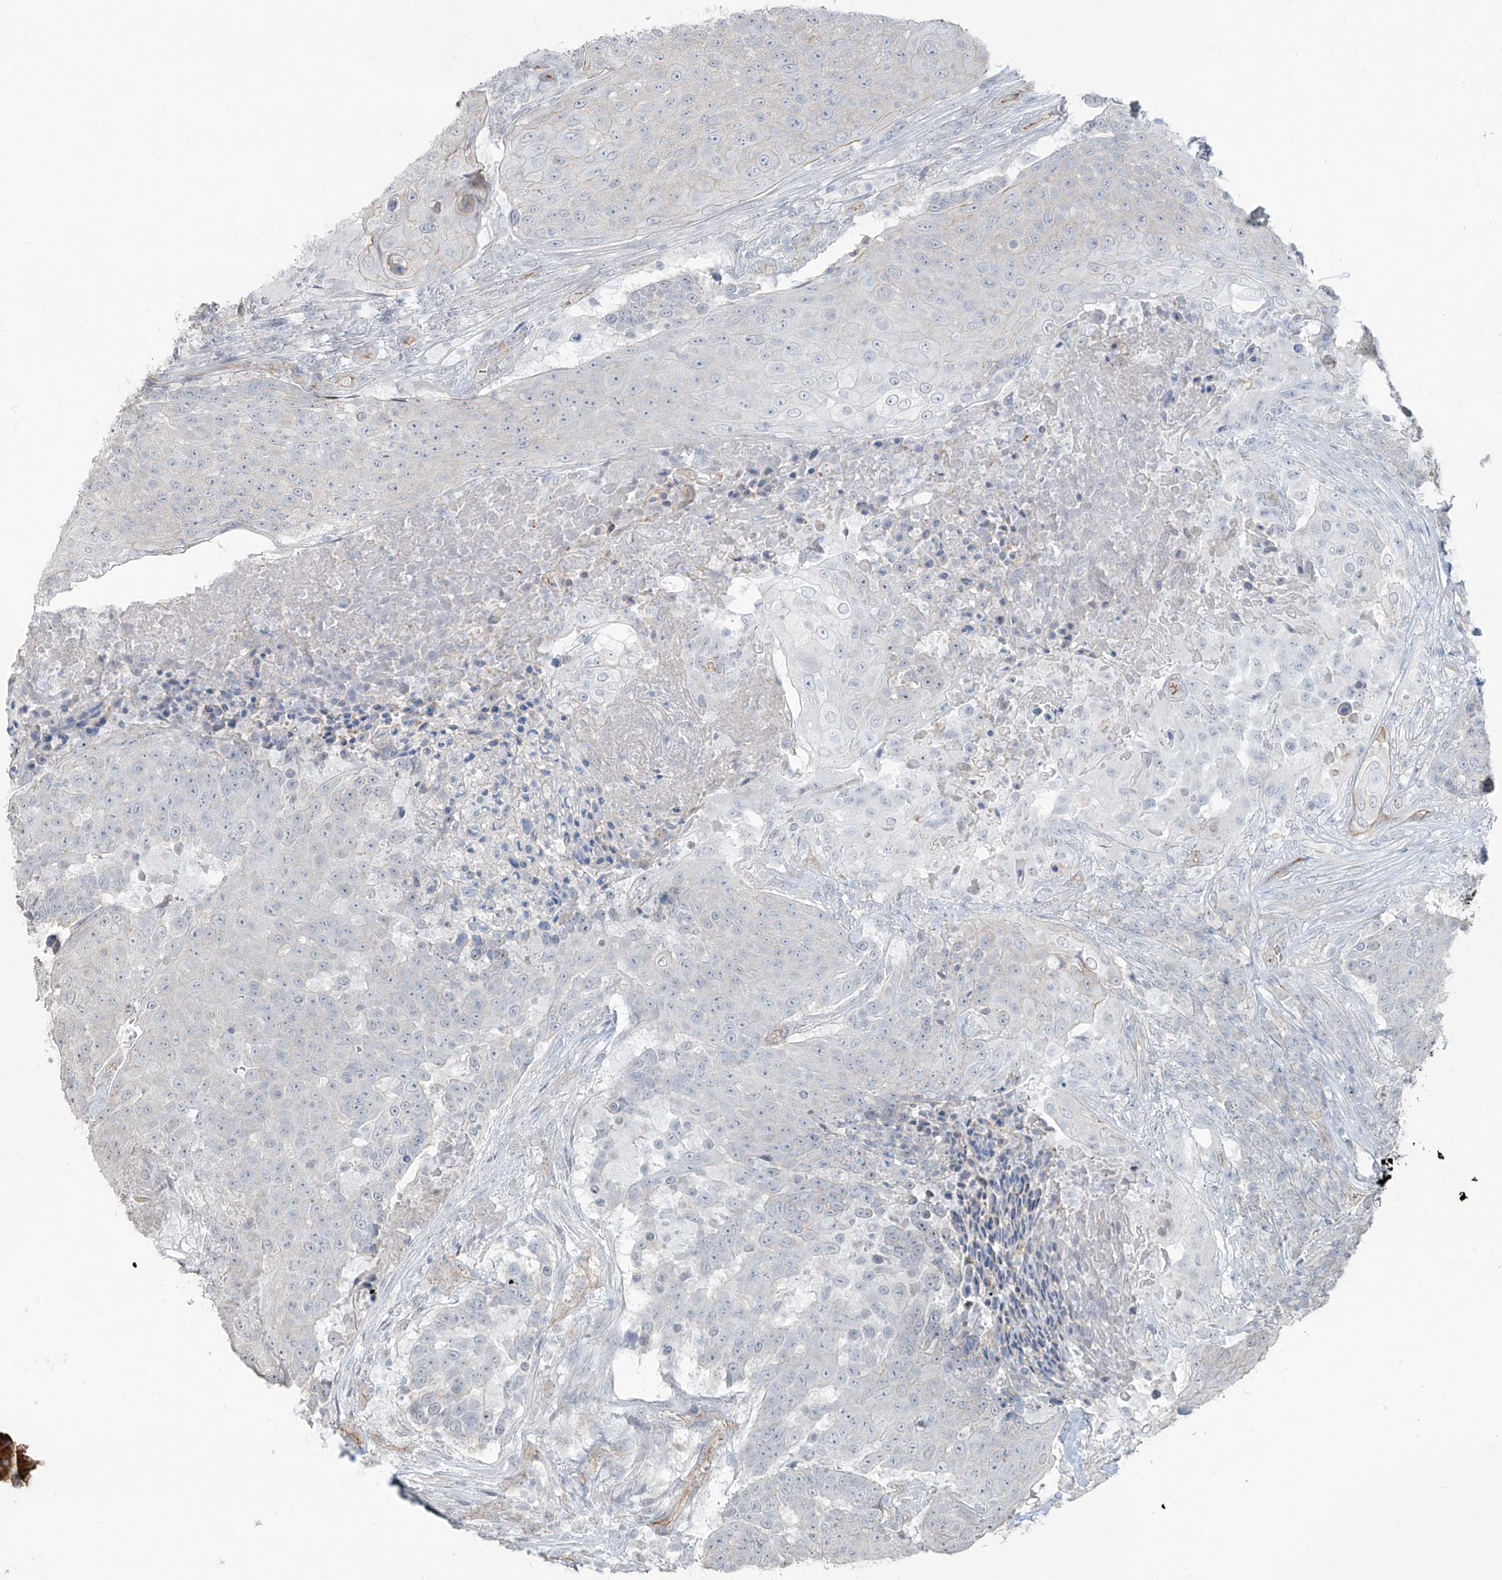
{"staining": {"intensity": "negative", "quantity": "none", "location": "none"}, "tissue": "urothelial cancer", "cell_type": "Tumor cells", "image_type": "cancer", "snomed": [{"axis": "morphology", "description": "Urothelial carcinoma, High grade"}, {"axis": "topography", "description": "Urinary bladder"}], "caption": "Immunohistochemical staining of high-grade urothelial carcinoma exhibits no significant expression in tumor cells. (Immunohistochemistry, brightfield microscopy, high magnification).", "gene": "TUBE1", "patient": {"sex": "female", "age": 63}}